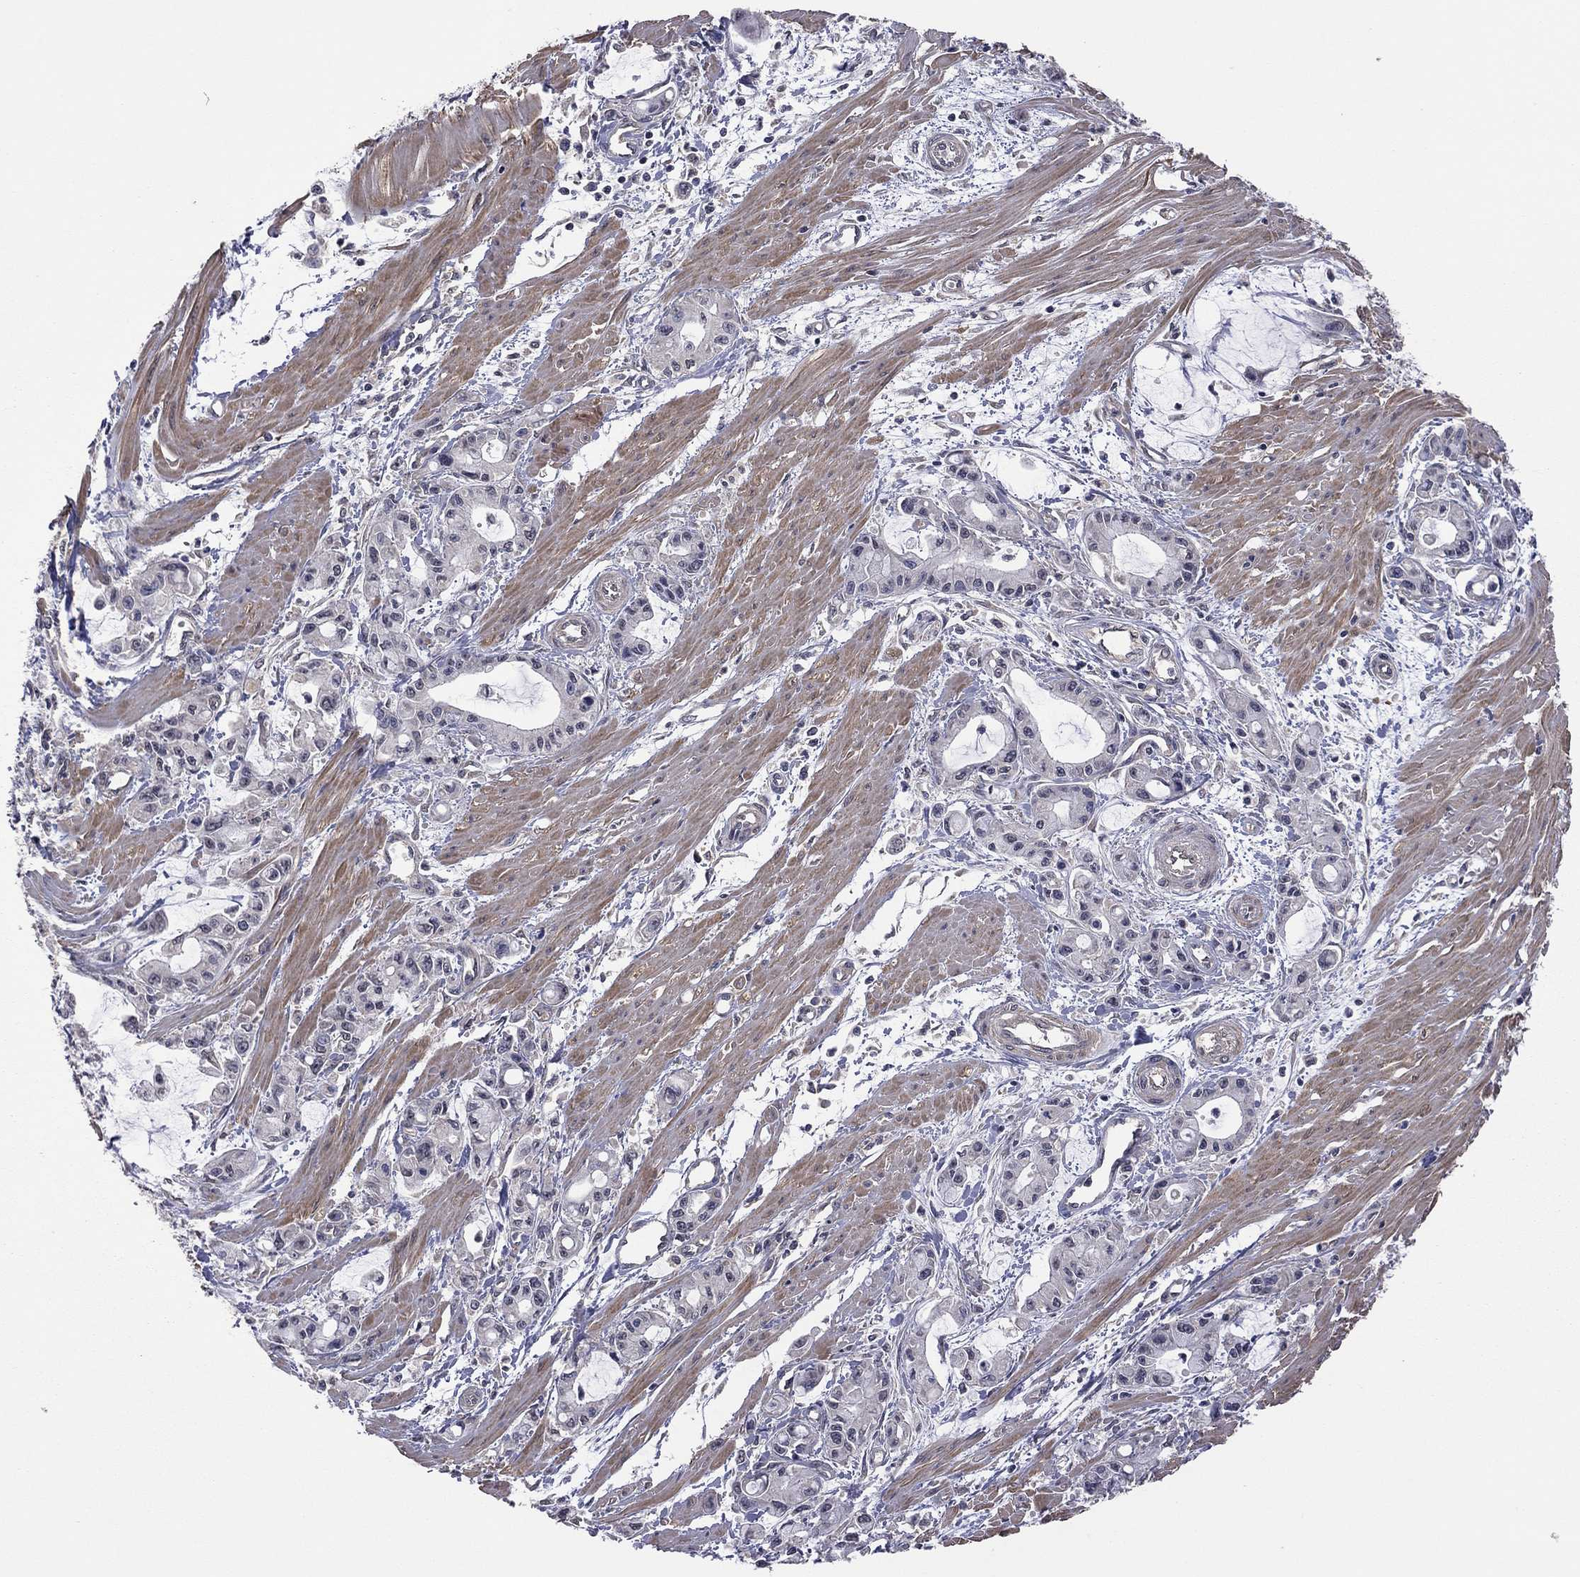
{"staining": {"intensity": "negative", "quantity": "none", "location": "none"}, "tissue": "pancreatic cancer", "cell_type": "Tumor cells", "image_type": "cancer", "snomed": [{"axis": "morphology", "description": "Adenocarcinoma, NOS"}, {"axis": "topography", "description": "Pancreas"}], "caption": "DAB immunohistochemical staining of adenocarcinoma (pancreatic) shows no significant positivity in tumor cells.", "gene": "TSNARE1", "patient": {"sex": "male", "age": 48}}